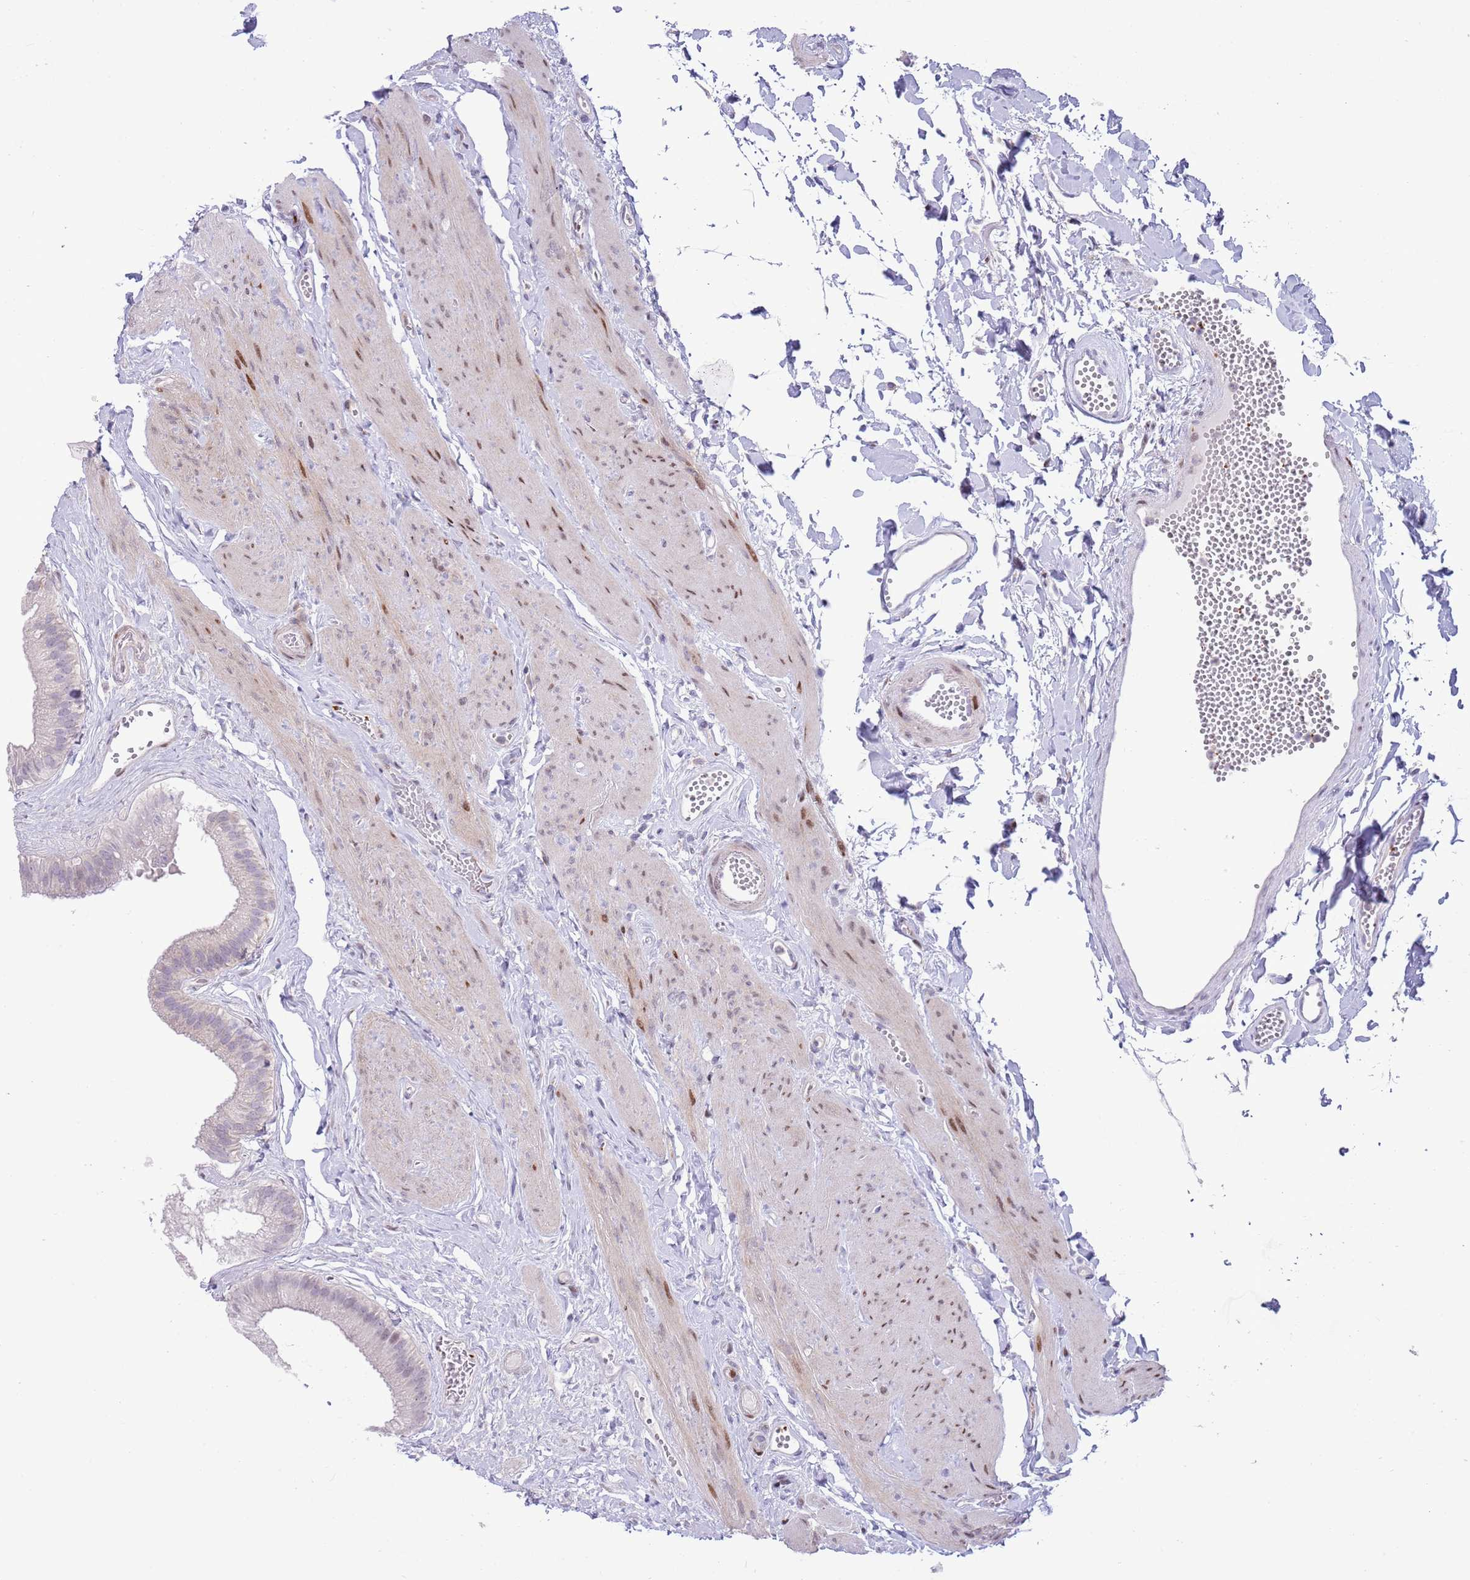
{"staining": {"intensity": "moderate", "quantity": "<25%", "location": "nuclear"}, "tissue": "gallbladder", "cell_type": "Glandular cells", "image_type": "normal", "snomed": [{"axis": "morphology", "description": "Normal tissue, NOS"}, {"axis": "topography", "description": "Gallbladder"}], "caption": "Gallbladder stained with a brown dye exhibits moderate nuclear positive positivity in approximately <25% of glandular cells.", "gene": "ANO8", "patient": {"sex": "female", "age": 54}}